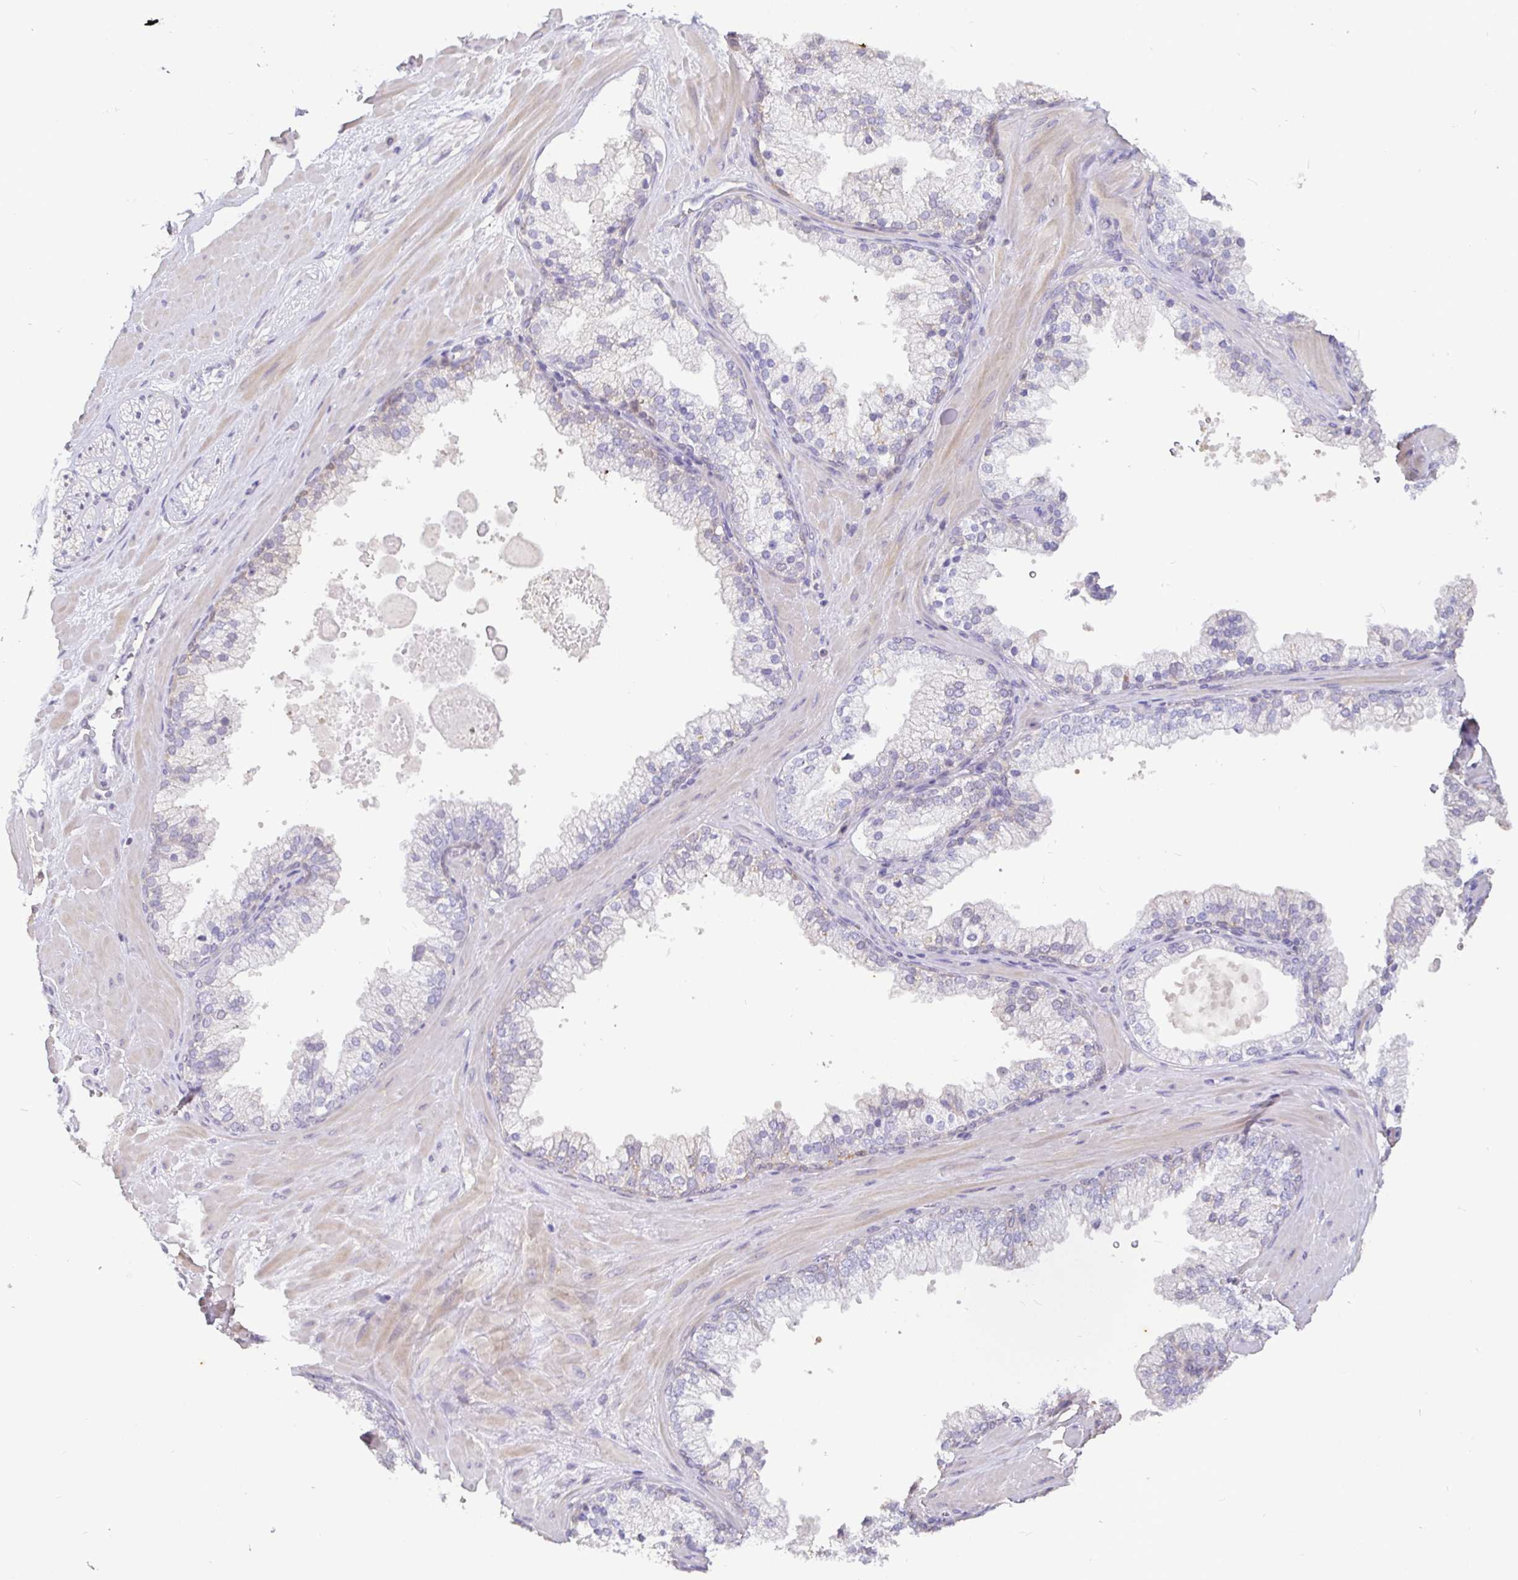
{"staining": {"intensity": "negative", "quantity": "none", "location": "none"}, "tissue": "soft tissue", "cell_type": "Fibroblasts", "image_type": "normal", "snomed": [{"axis": "morphology", "description": "Normal tissue, NOS"}, {"axis": "topography", "description": "Prostate"}, {"axis": "topography", "description": "Peripheral nerve tissue"}], "caption": "Immunohistochemistry (IHC) image of unremarkable soft tissue: soft tissue stained with DAB reveals no significant protein staining in fibroblasts. (IHC, brightfield microscopy, high magnification).", "gene": "SHISA4", "patient": {"sex": "male", "age": 61}}